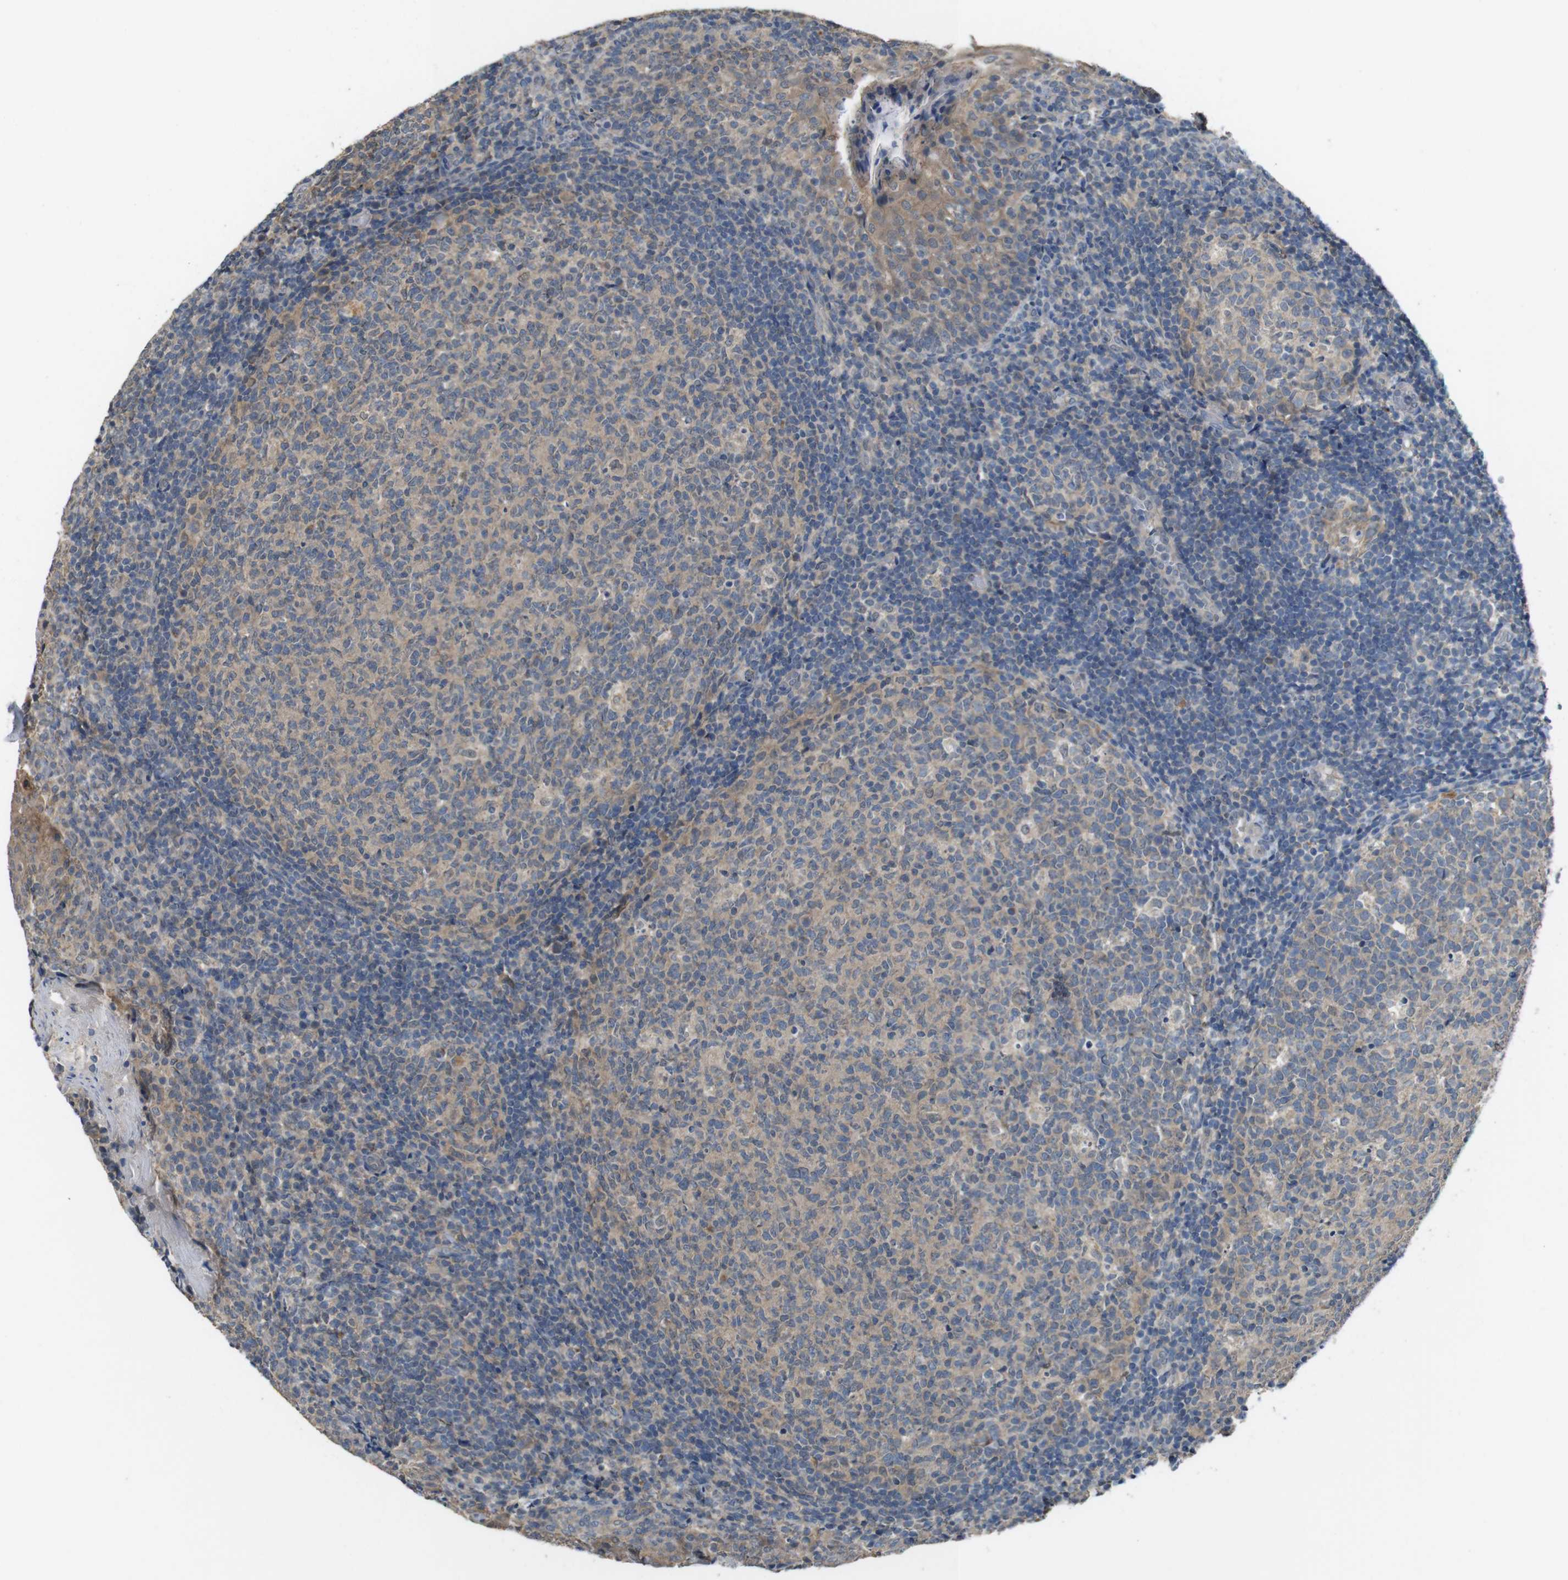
{"staining": {"intensity": "weak", "quantity": "25%-75%", "location": "cytoplasmic/membranous"}, "tissue": "tonsil", "cell_type": "Germinal center cells", "image_type": "normal", "snomed": [{"axis": "morphology", "description": "Normal tissue, NOS"}, {"axis": "topography", "description": "Tonsil"}], "caption": "Immunohistochemistry (IHC) photomicrograph of benign tonsil: human tonsil stained using immunohistochemistry (IHC) displays low levels of weak protein expression localized specifically in the cytoplasmic/membranous of germinal center cells, appearing as a cytoplasmic/membranous brown color.", "gene": "CDC34", "patient": {"sex": "female", "age": 19}}